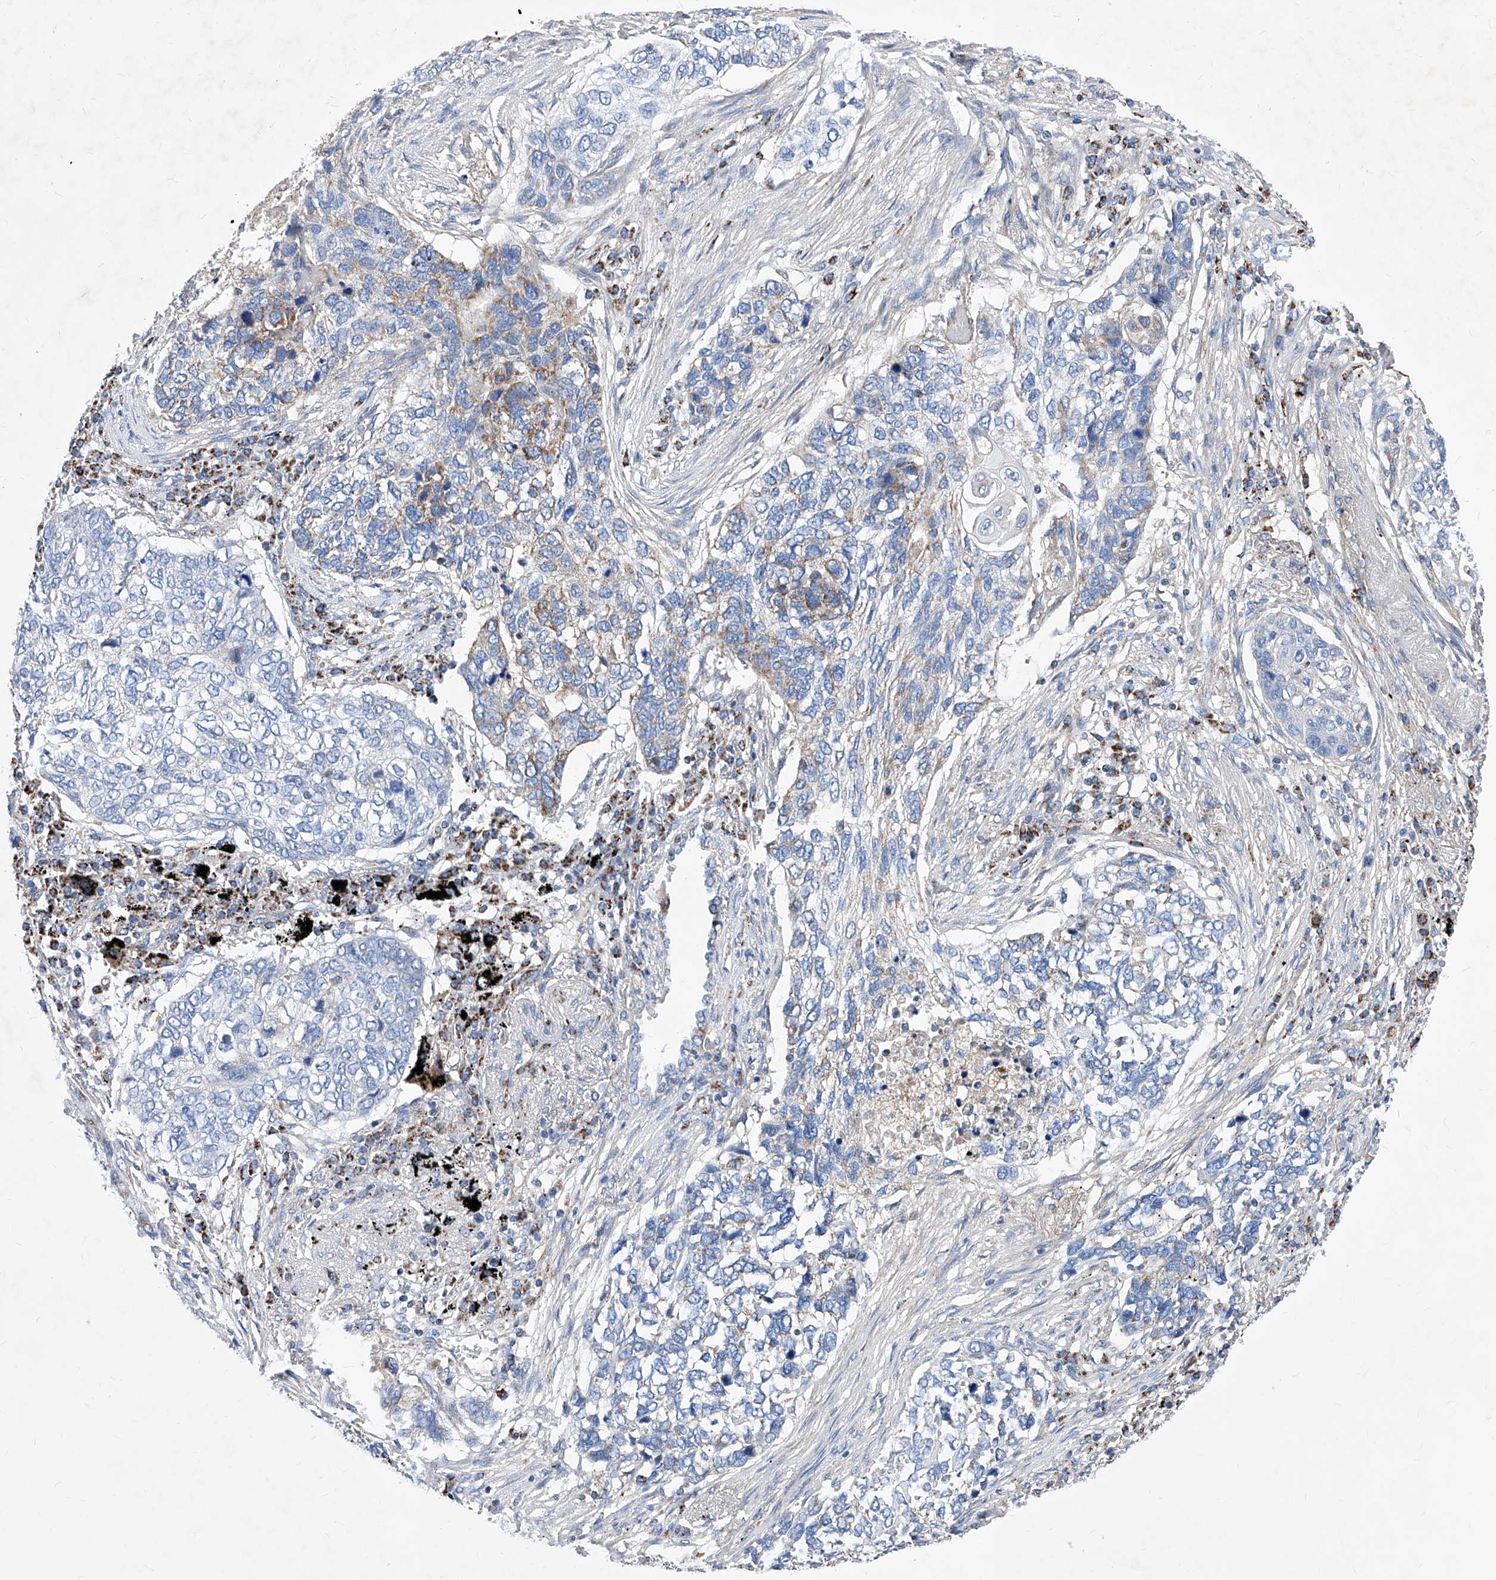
{"staining": {"intensity": "moderate", "quantity": "<25%", "location": "cytoplasmic/membranous"}, "tissue": "lung cancer", "cell_type": "Tumor cells", "image_type": "cancer", "snomed": [{"axis": "morphology", "description": "Squamous cell carcinoma, NOS"}, {"axis": "topography", "description": "Lung"}], "caption": "Lung cancer (squamous cell carcinoma) stained with DAB immunohistochemistry reveals low levels of moderate cytoplasmic/membranous staining in approximately <25% of tumor cells. The staining was performed using DAB (3,3'-diaminobenzidine) to visualize the protein expression in brown, while the nuclei were stained in blue with hematoxylin (Magnification: 20x).", "gene": "HRNR", "patient": {"sex": "female", "age": 63}}